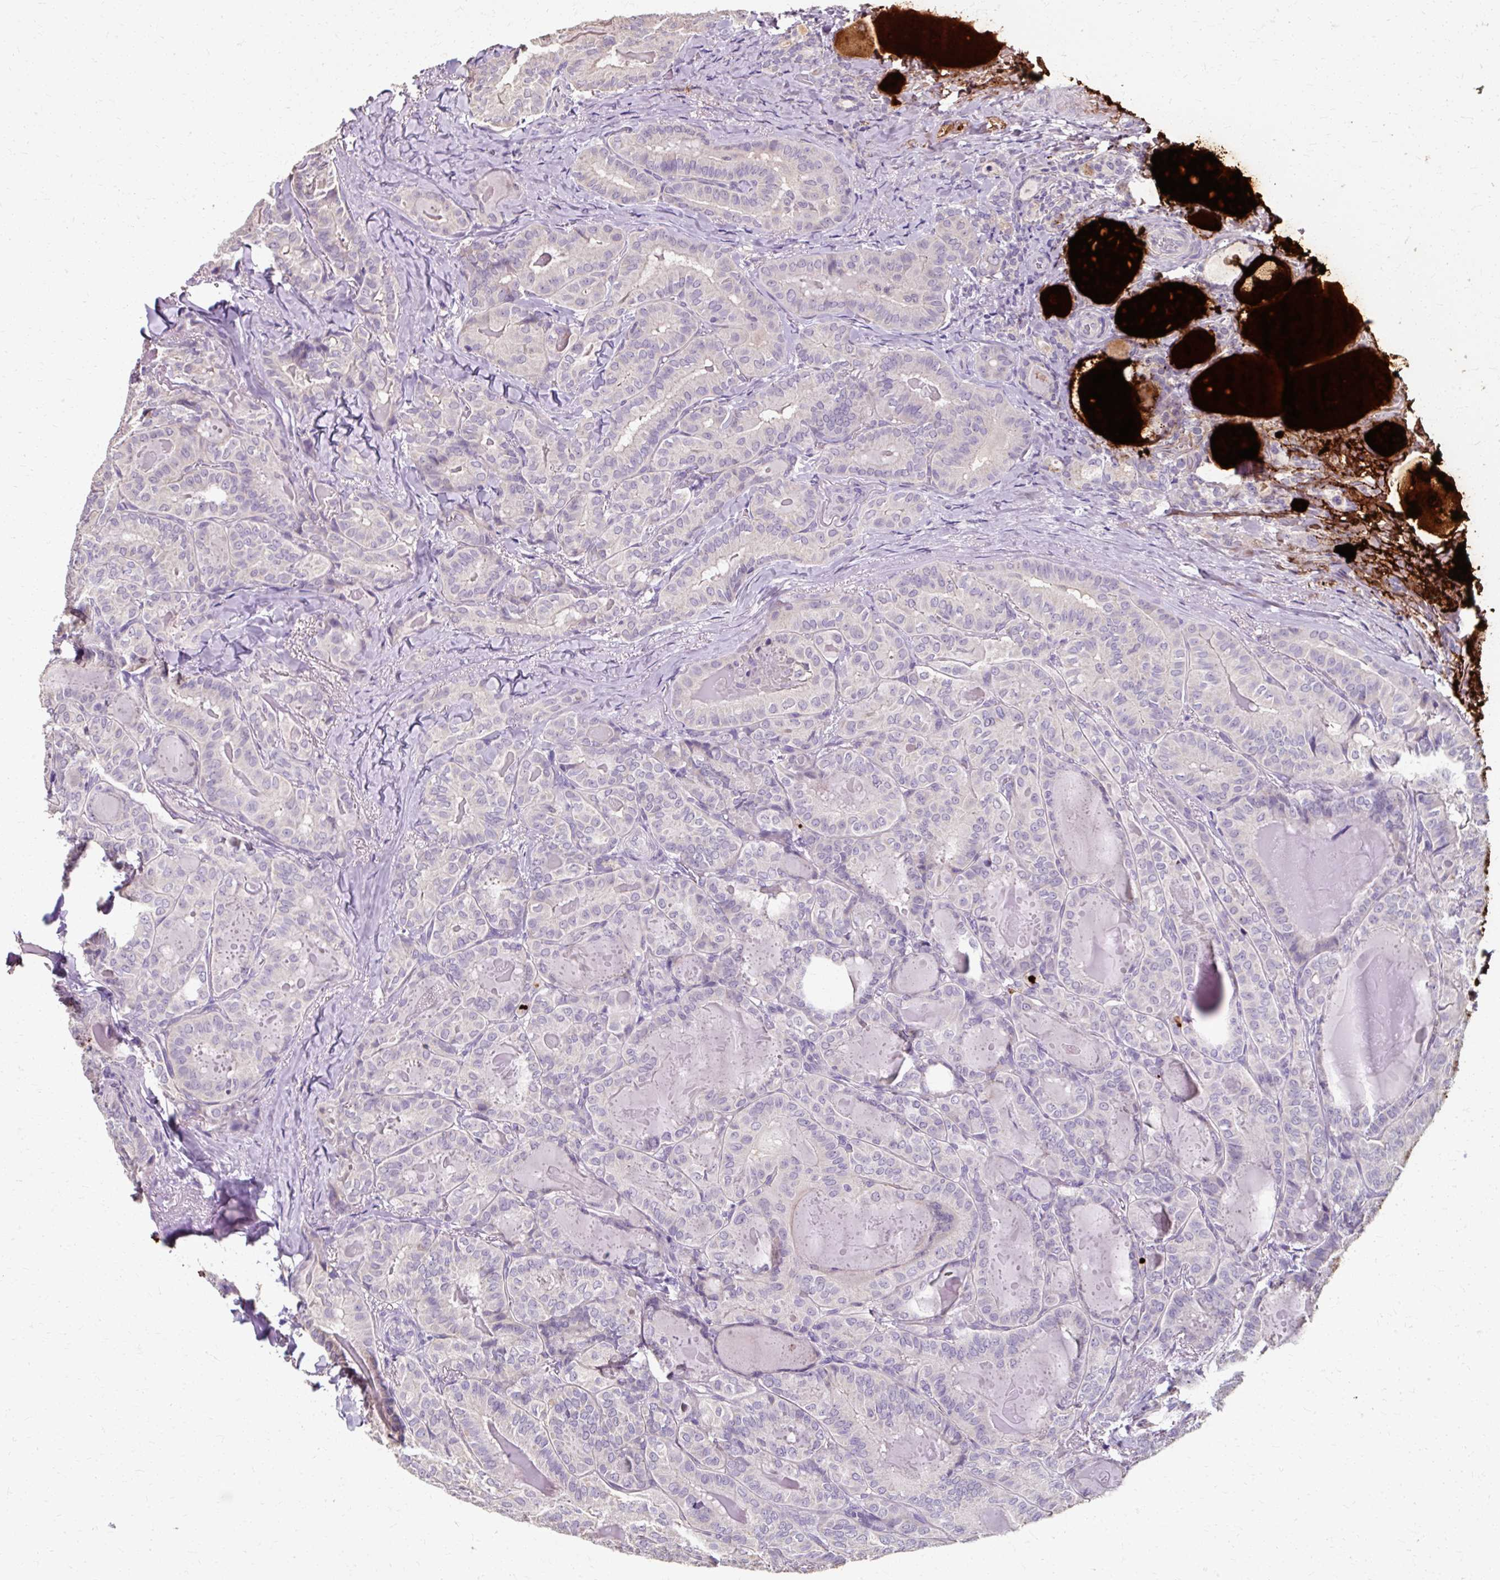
{"staining": {"intensity": "negative", "quantity": "none", "location": "none"}, "tissue": "thyroid cancer", "cell_type": "Tumor cells", "image_type": "cancer", "snomed": [{"axis": "morphology", "description": "Papillary adenocarcinoma, NOS"}, {"axis": "topography", "description": "Thyroid gland"}], "caption": "Immunohistochemistry micrograph of human thyroid papillary adenocarcinoma stained for a protein (brown), which shows no positivity in tumor cells. The staining was performed using DAB (3,3'-diaminobenzidine) to visualize the protein expression in brown, while the nuclei were stained in blue with hematoxylin (Magnification: 20x).", "gene": "KLHL24", "patient": {"sex": "female", "age": 68}}